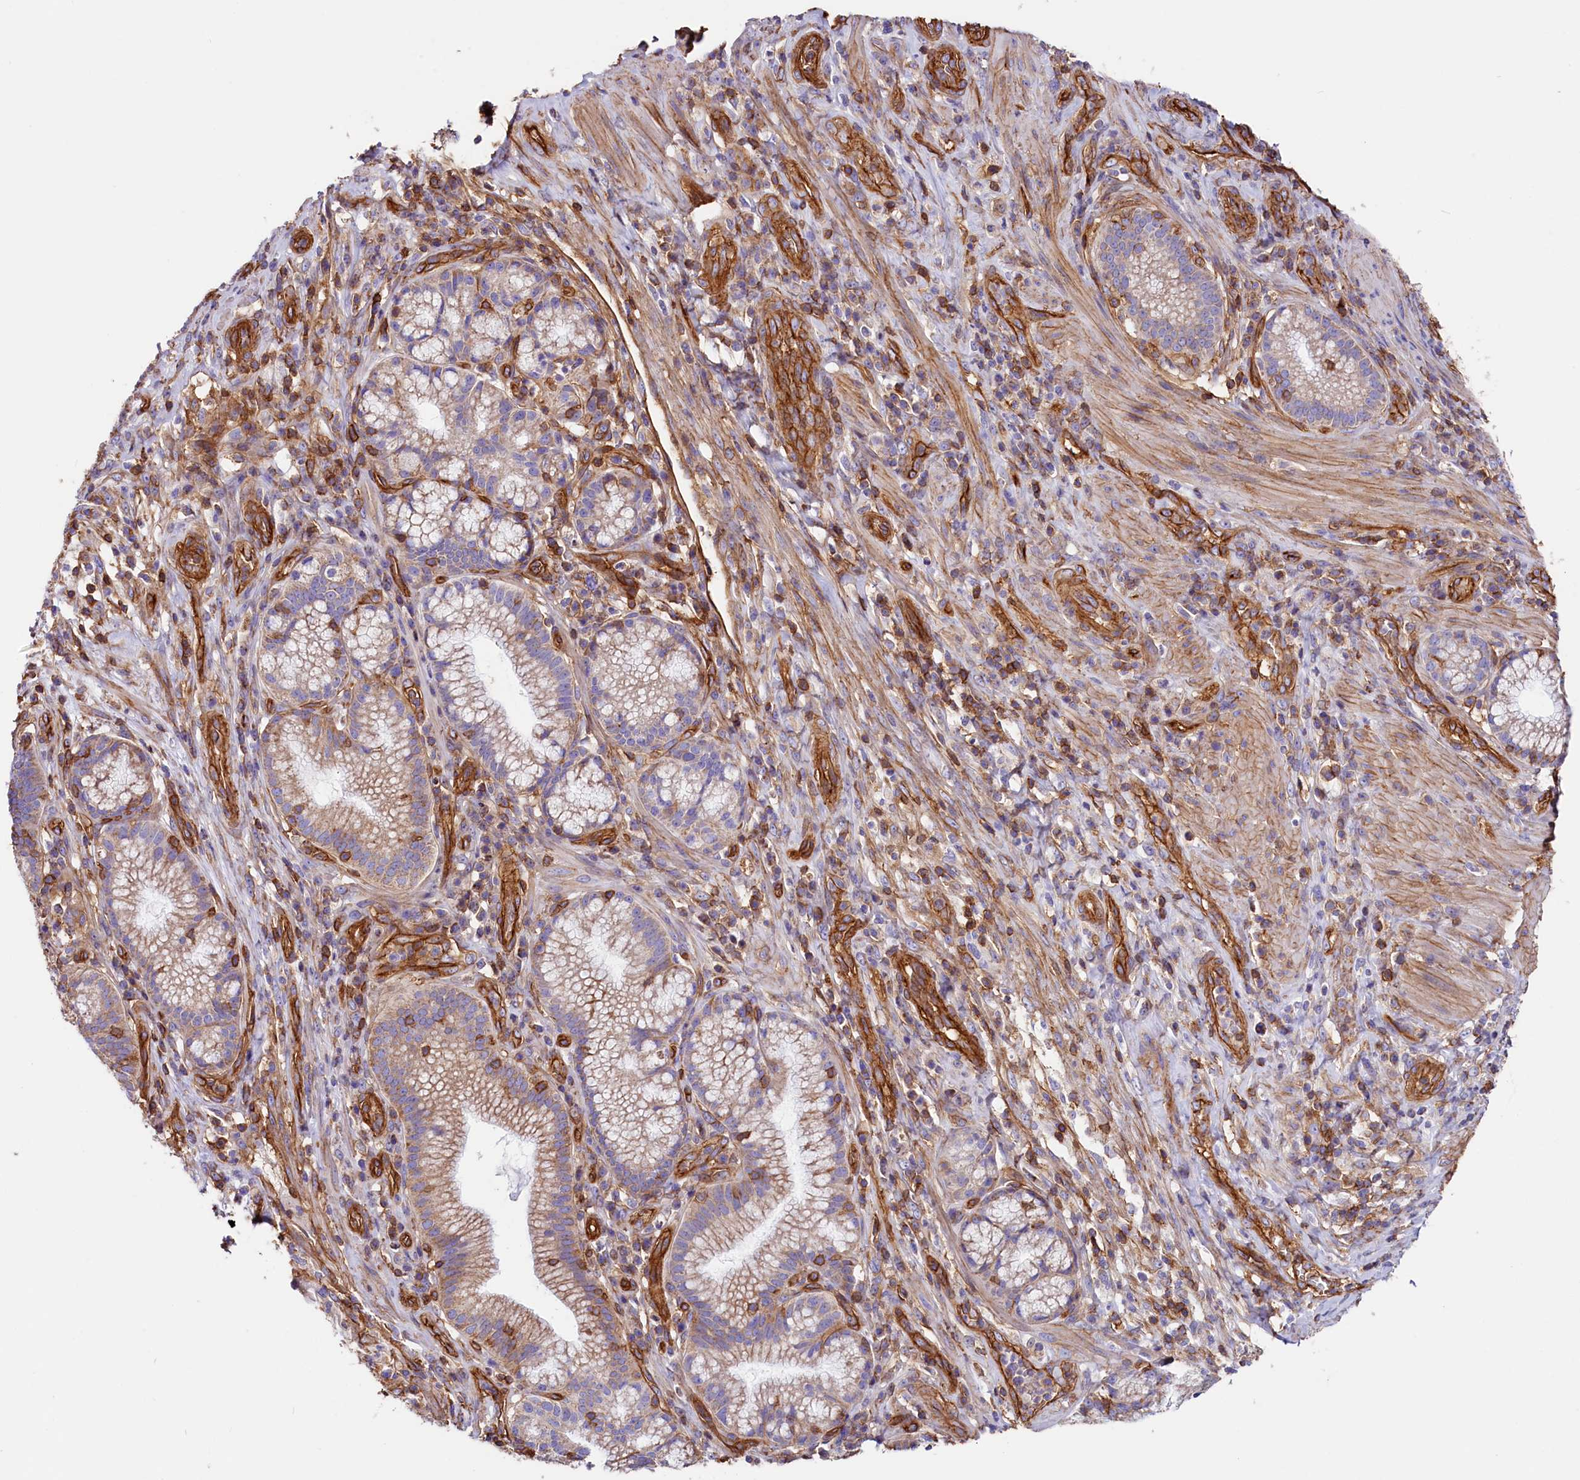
{"staining": {"intensity": "weak", "quantity": "25%-75%", "location": "cytoplasmic/membranous"}, "tissue": "pancreatic cancer", "cell_type": "Tumor cells", "image_type": "cancer", "snomed": [{"axis": "morphology", "description": "Adenocarcinoma, NOS"}, {"axis": "topography", "description": "Pancreas"}], "caption": "Human pancreatic cancer stained with a brown dye displays weak cytoplasmic/membranous positive positivity in about 25%-75% of tumor cells.", "gene": "ATP2B4", "patient": {"sex": "male", "age": 72}}